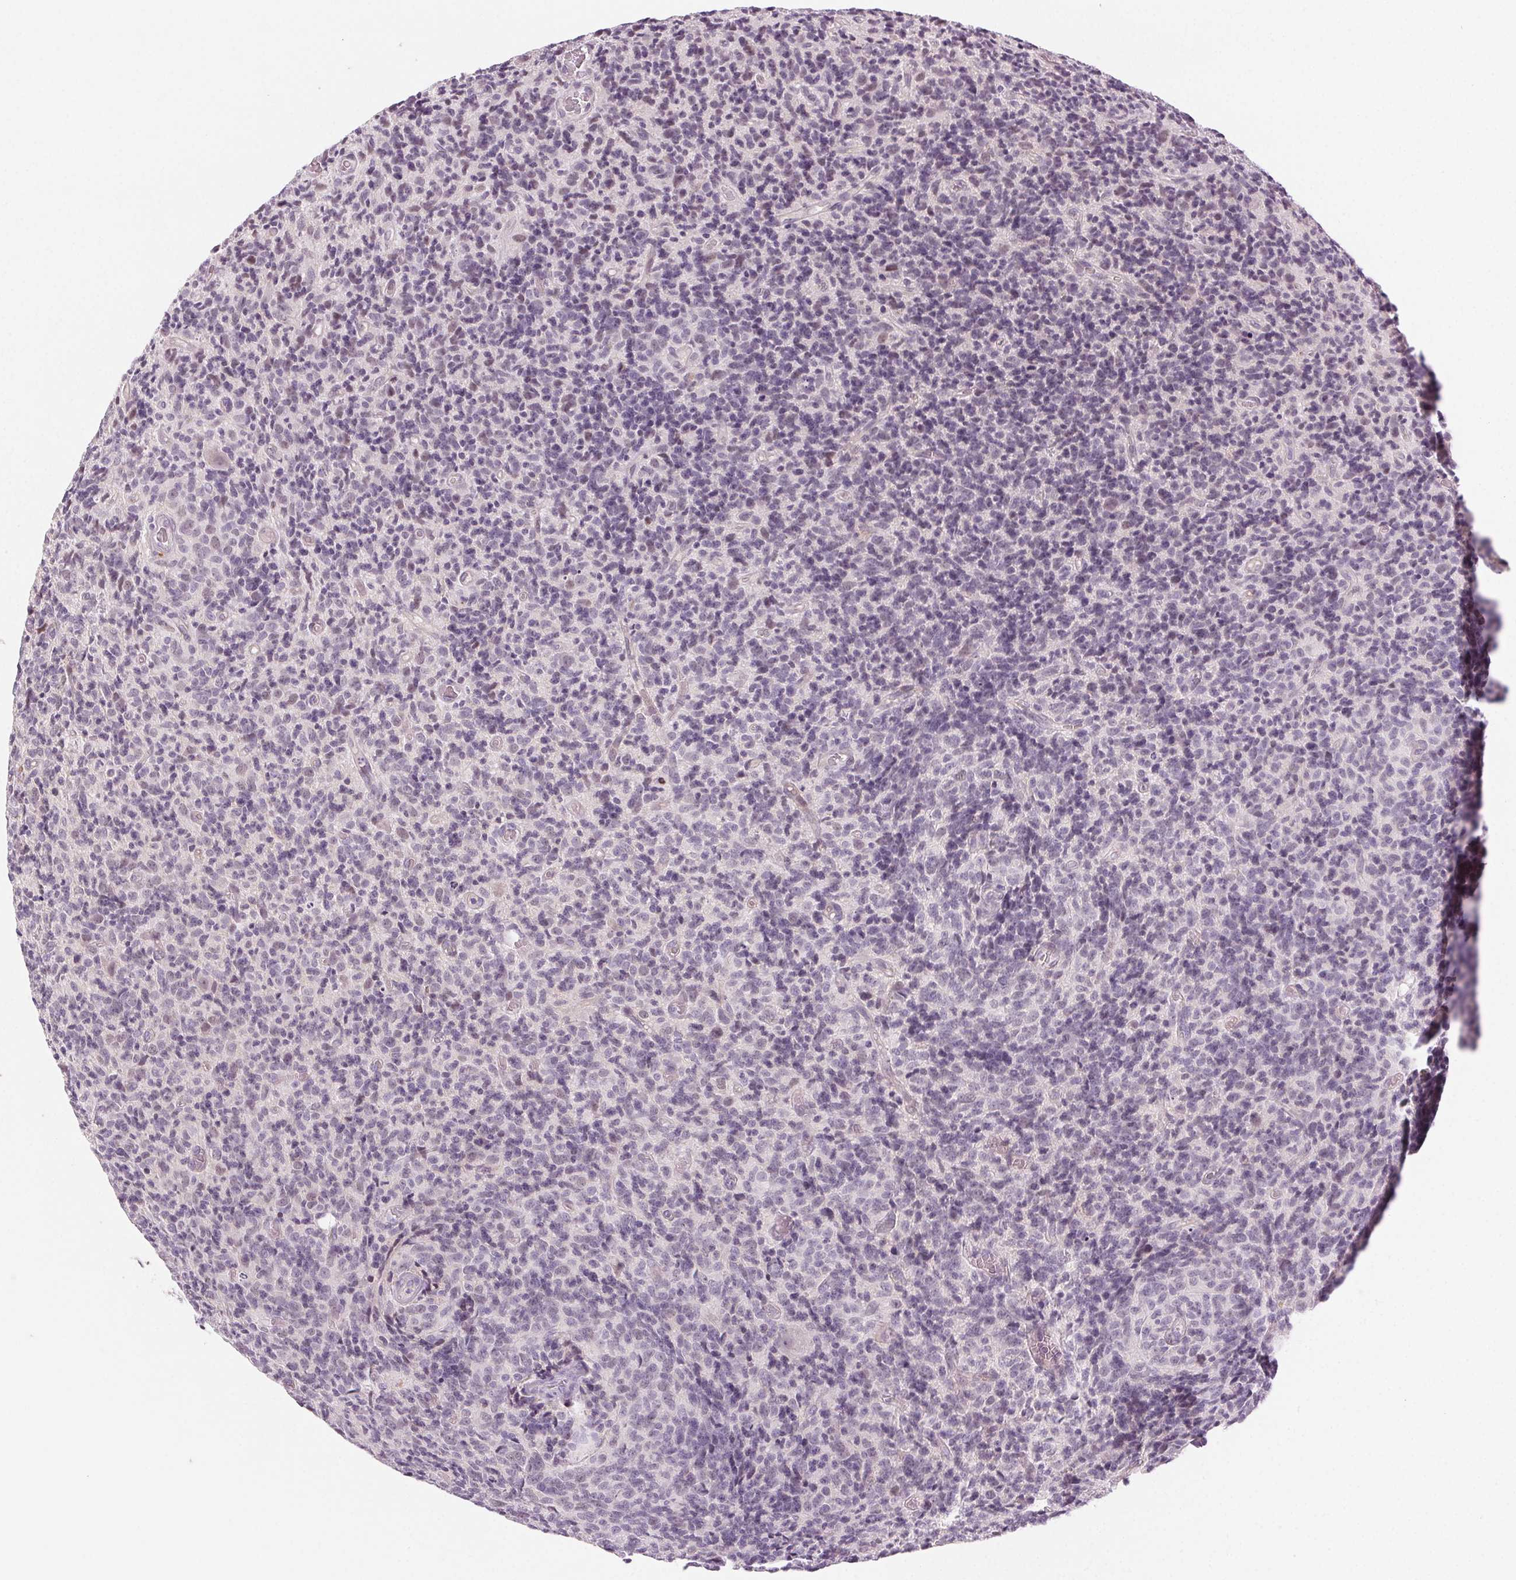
{"staining": {"intensity": "negative", "quantity": "none", "location": "none"}, "tissue": "glioma", "cell_type": "Tumor cells", "image_type": "cancer", "snomed": [{"axis": "morphology", "description": "Glioma, malignant, High grade"}, {"axis": "topography", "description": "Brain"}], "caption": "Immunohistochemical staining of glioma demonstrates no significant positivity in tumor cells.", "gene": "HSF5", "patient": {"sex": "male", "age": 76}}